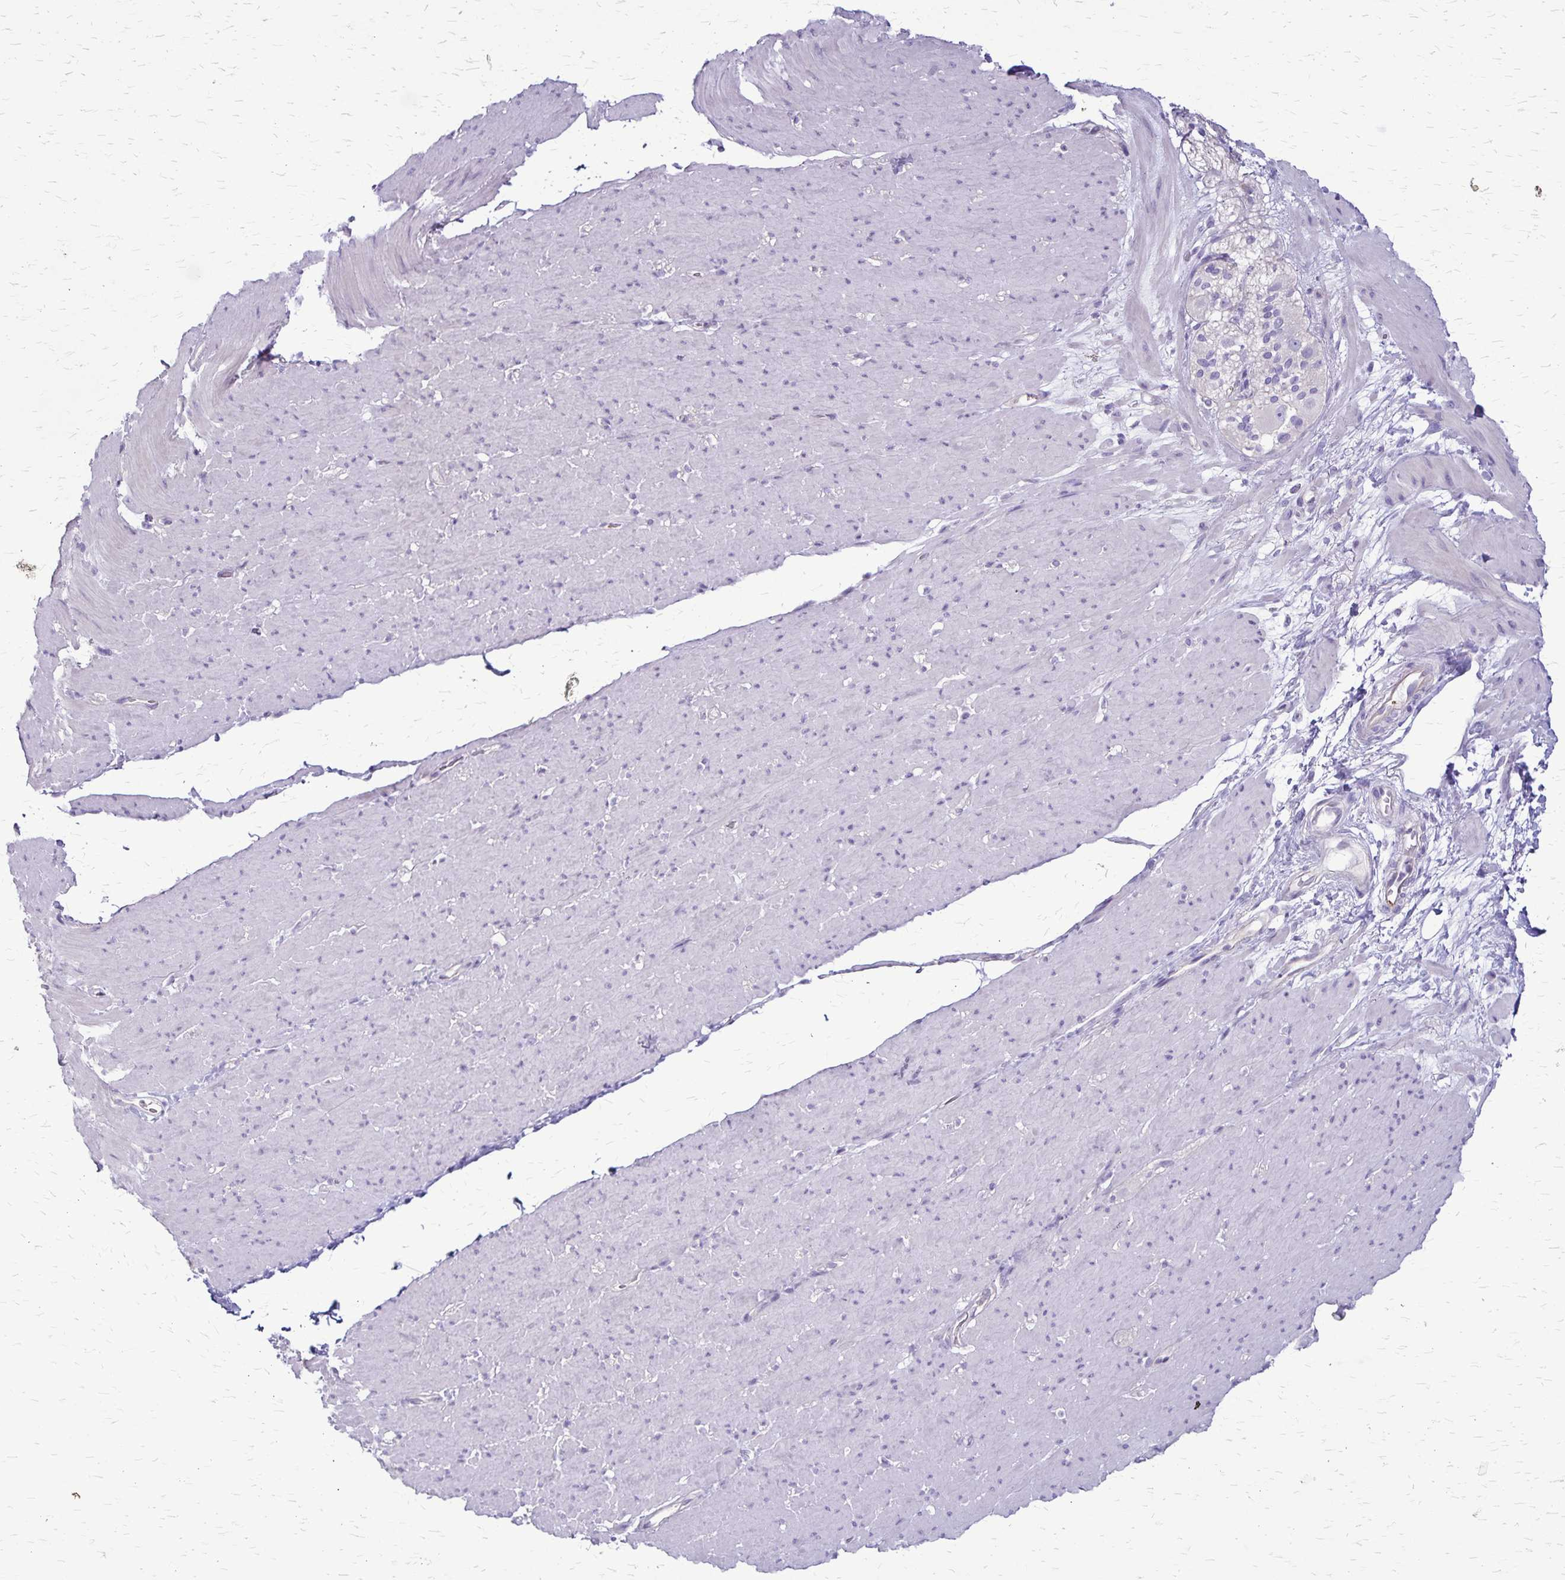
{"staining": {"intensity": "negative", "quantity": "none", "location": "none"}, "tissue": "smooth muscle", "cell_type": "Smooth muscle cells", "image_type": "normal", "snomed": [{"axis": "morphology", "description": "Normal tissue, NOS"}, {"axis": "topography", "description": "Smooth muscle"}, {"axis": "topography", "description": "Rectum"}], "caption": "IHC of benign human smooth muscle demonstrates no staining in smooth muscle cells. Nuclei are stained in blue.", "gene": "GP9", "patient": {"sex": "male", "age": 53}}